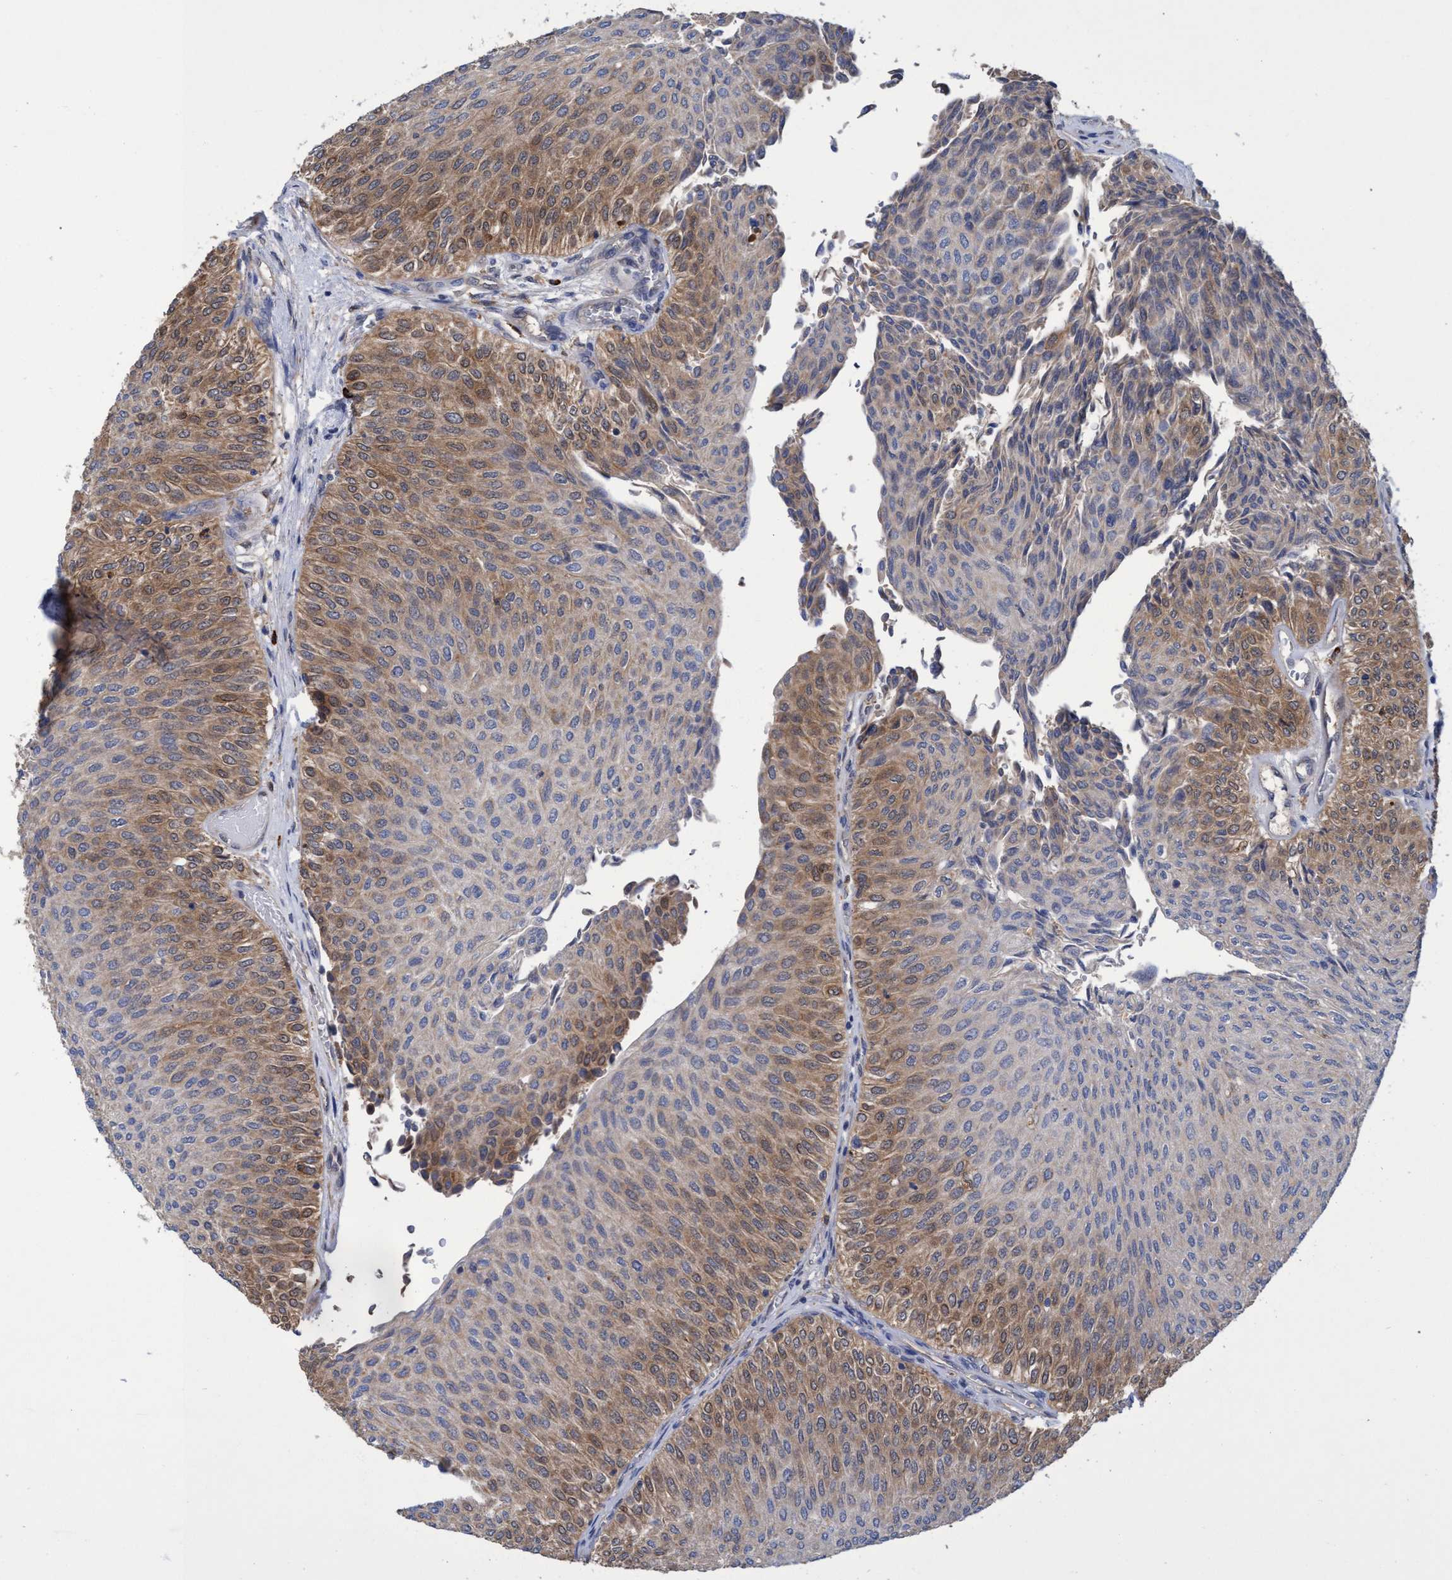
{"staining": {"intensity": "moderate", "quantity": "25%-75%", "location": "cytoplasmic/membranous"}, "tissue": "urothelial cancer", "cell_type": "Tumor cells", "image_type": "cancer", "snomed": [{"axis": "morphology", "description": "Urothelial carcinoma, Low grade"}, {"axis": "topography", "description": "Urinary bladder"}], "caption": "Tumor cells demonstrate medium levels of moderate cytoplasmic/membranous staining in about 25%-75% of cells in human urothelial cancer.", "gene": "PNPO", "patient": {"sex": "male", "age": 78}}